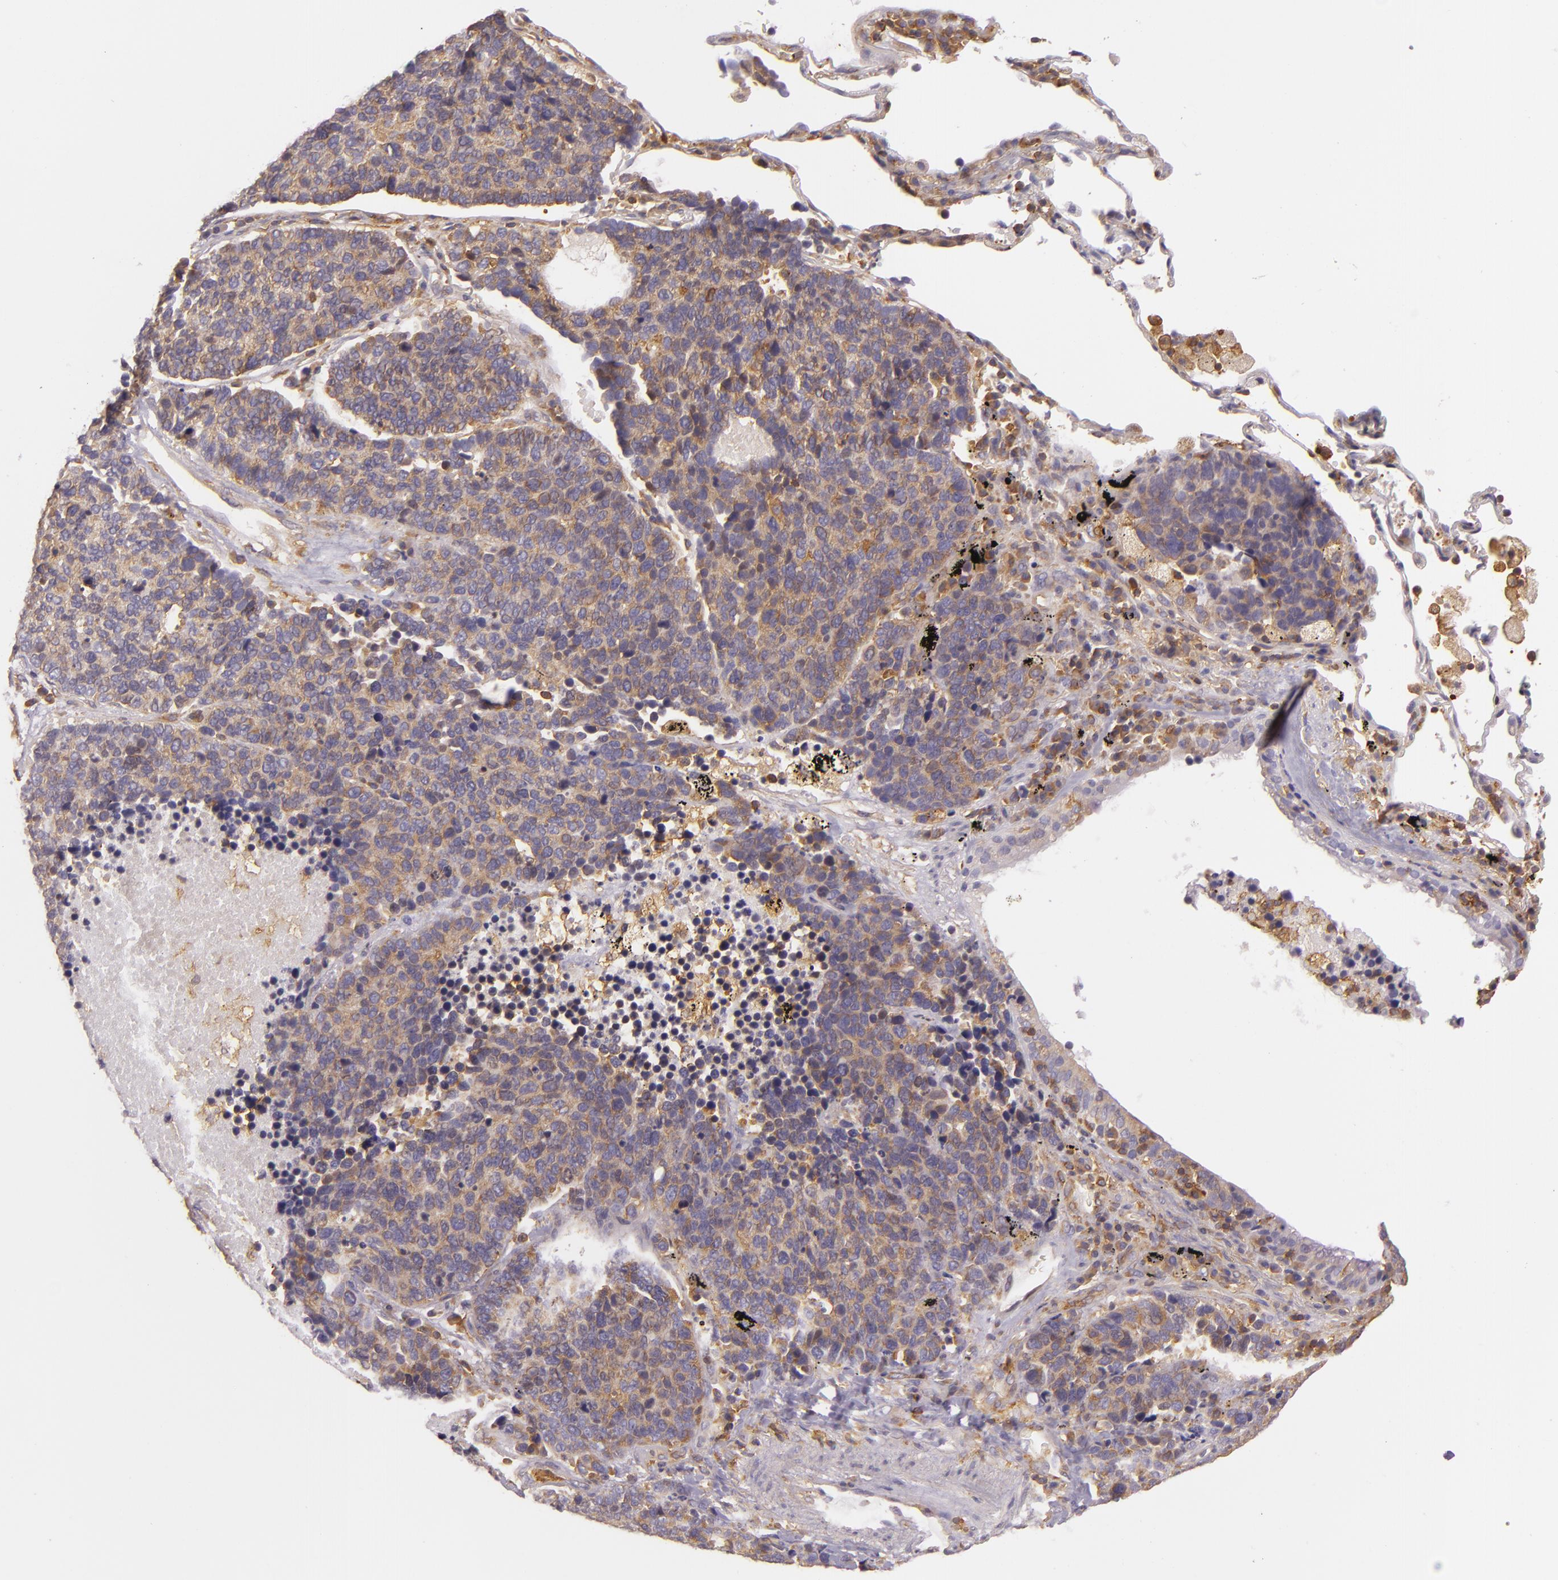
{"staining": {"intensity": "weak", "quantity": ">75%", "location": "cytoplasmic/membranous"}, "tissue": "lung cancer", "cell_type": "Tumor cells", "image_type": "cancer", "snomed": [{"axis": "morphology", "description": "Neoplasm, malignant, NOS"}, {"axis": "topography", "description": "Lung"}], "caption": "Human lung cancer stained for a protein (brown) reveals weak cytoplasmic/membranous positive expression in about >75% of tumor cells.", "gene": "TLN1", "patient": {"sex": "female", "age": 75}}